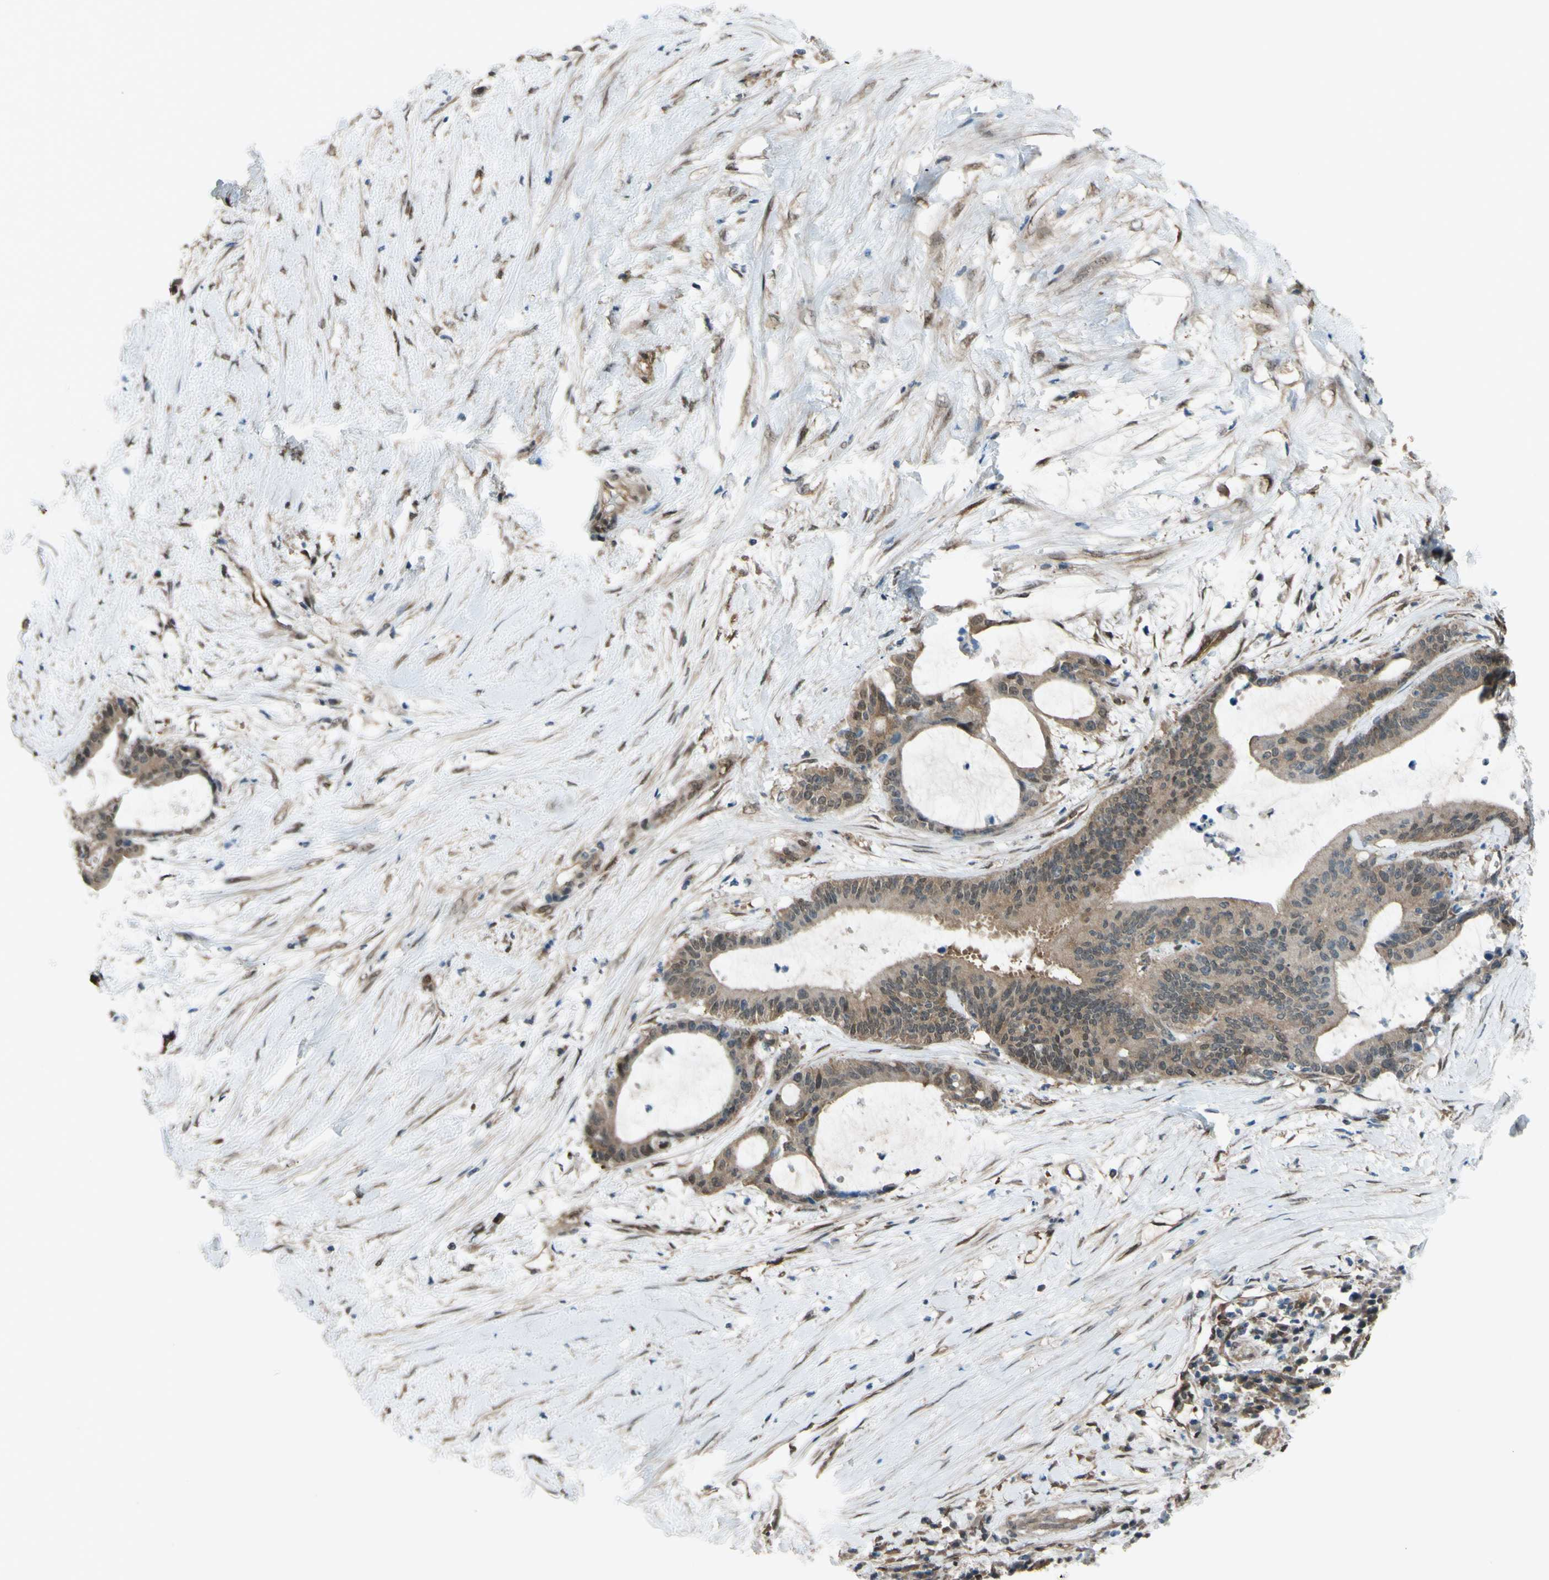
{"staining": {"intensity": "weak", "quantity": ">75%", "location": "cytoplasmic/membranous"}, "tissue": "liver cancer", "cell_type": "Tumor cells", "image_type": "cancer", "snomed": [{"axis": "morphology", "description": "Cholangiocarcinoma"}, {"axis": "topography", "description": "Liver"}], "caption": "This is a histology image of immunohistochemistry (IHC) staining of liver cancer, which shows weak positivity in the cytoplasmic/membranous of tumor cells.", "gene": "YWHAQ", "patient": {"sex": "female", "age": 73}}